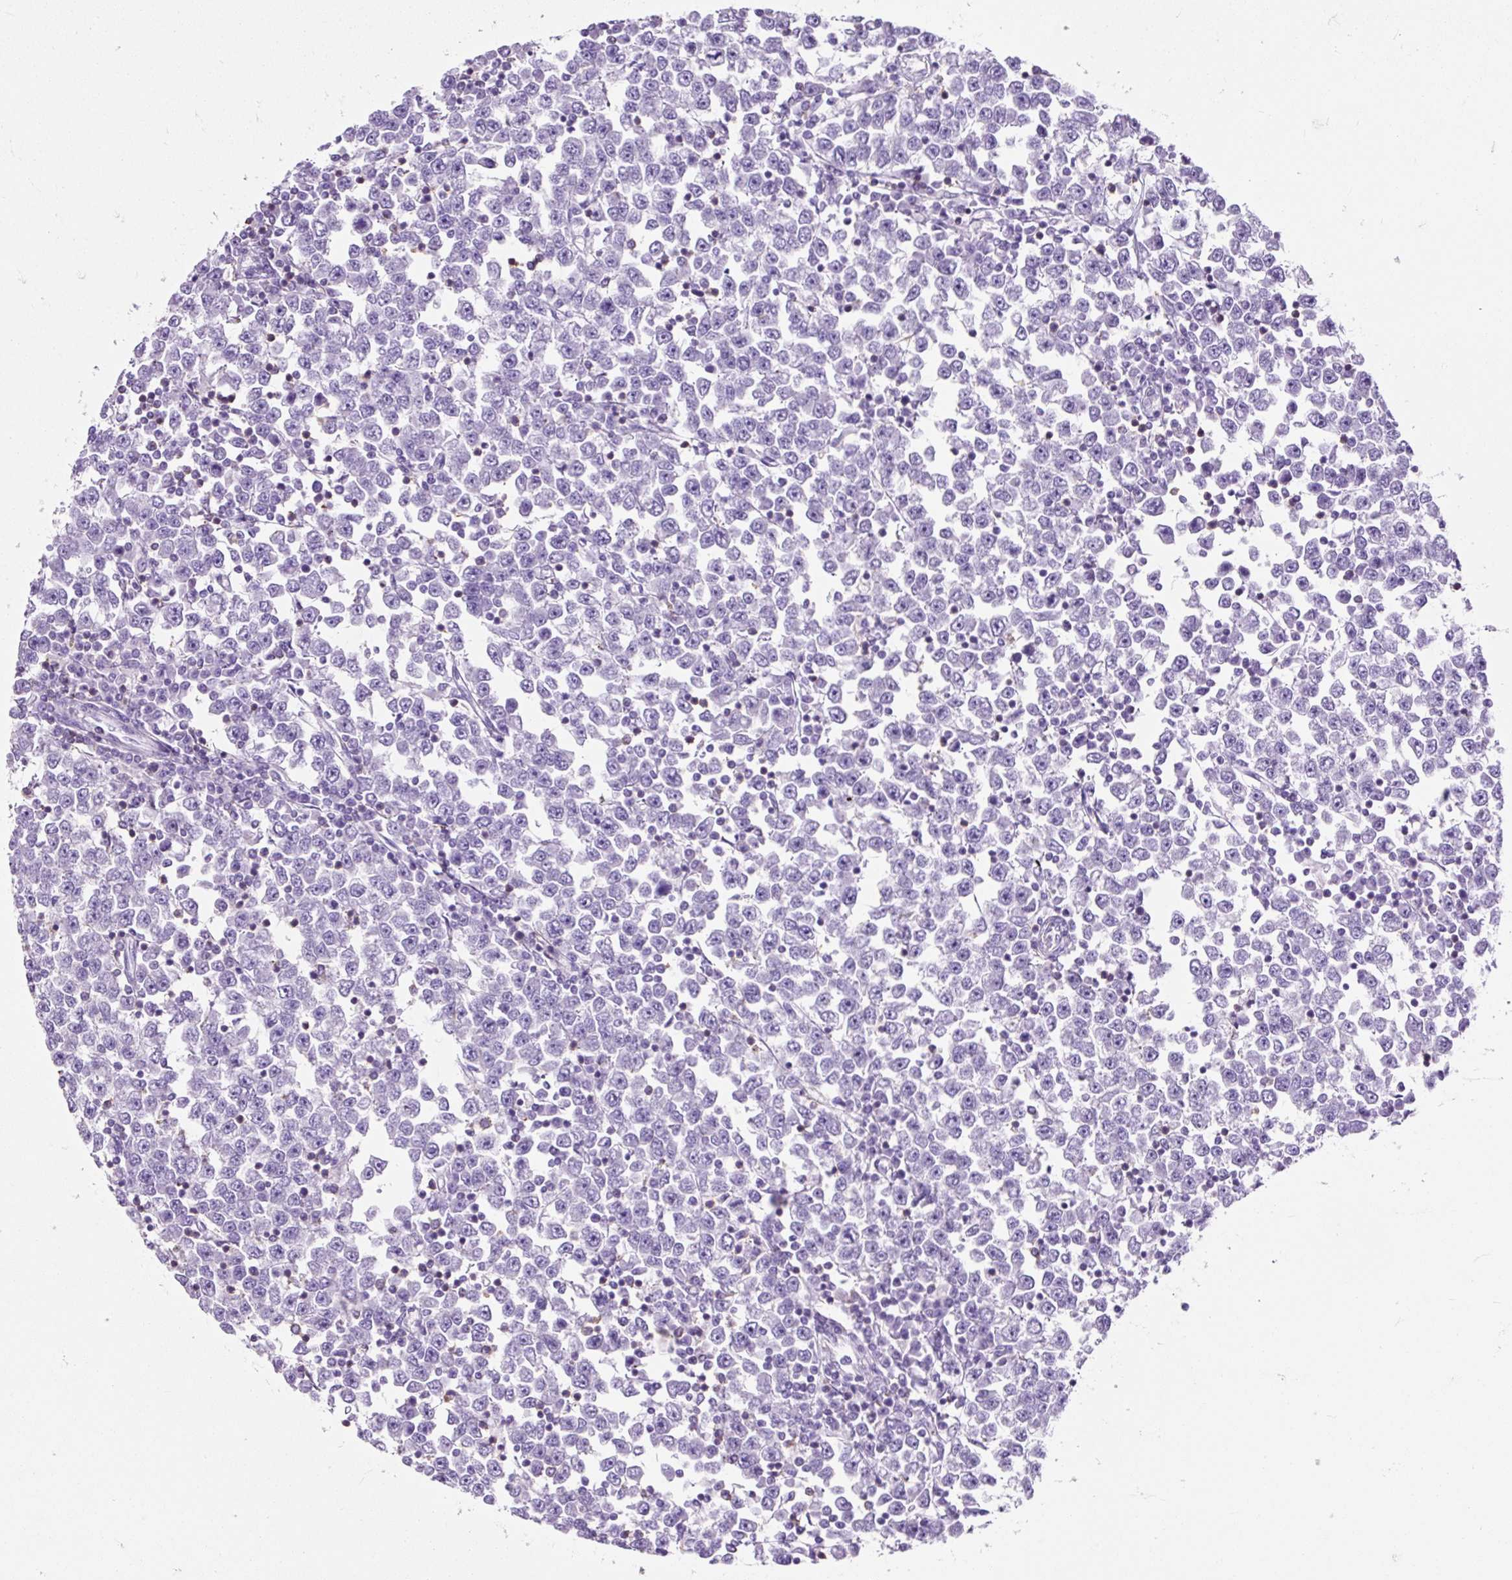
{"staining": {"intensity": "negative", "quantity": "none", "location": "none"}, "tissue": "testis cancer", "cell_type": "Tumor cells", "image_type": "cancer", "snomed": [{"axis": "morphology", "description": "Seminoma, NOS"}, {"axis": "topography", "description": "Testis"}], "caption": "The IHC photomicrograph has no significant expression in tumor cells of testis seminoma tissue.", "gene": "OR10A7", "patient": {"sex": "male", "age": 65}}